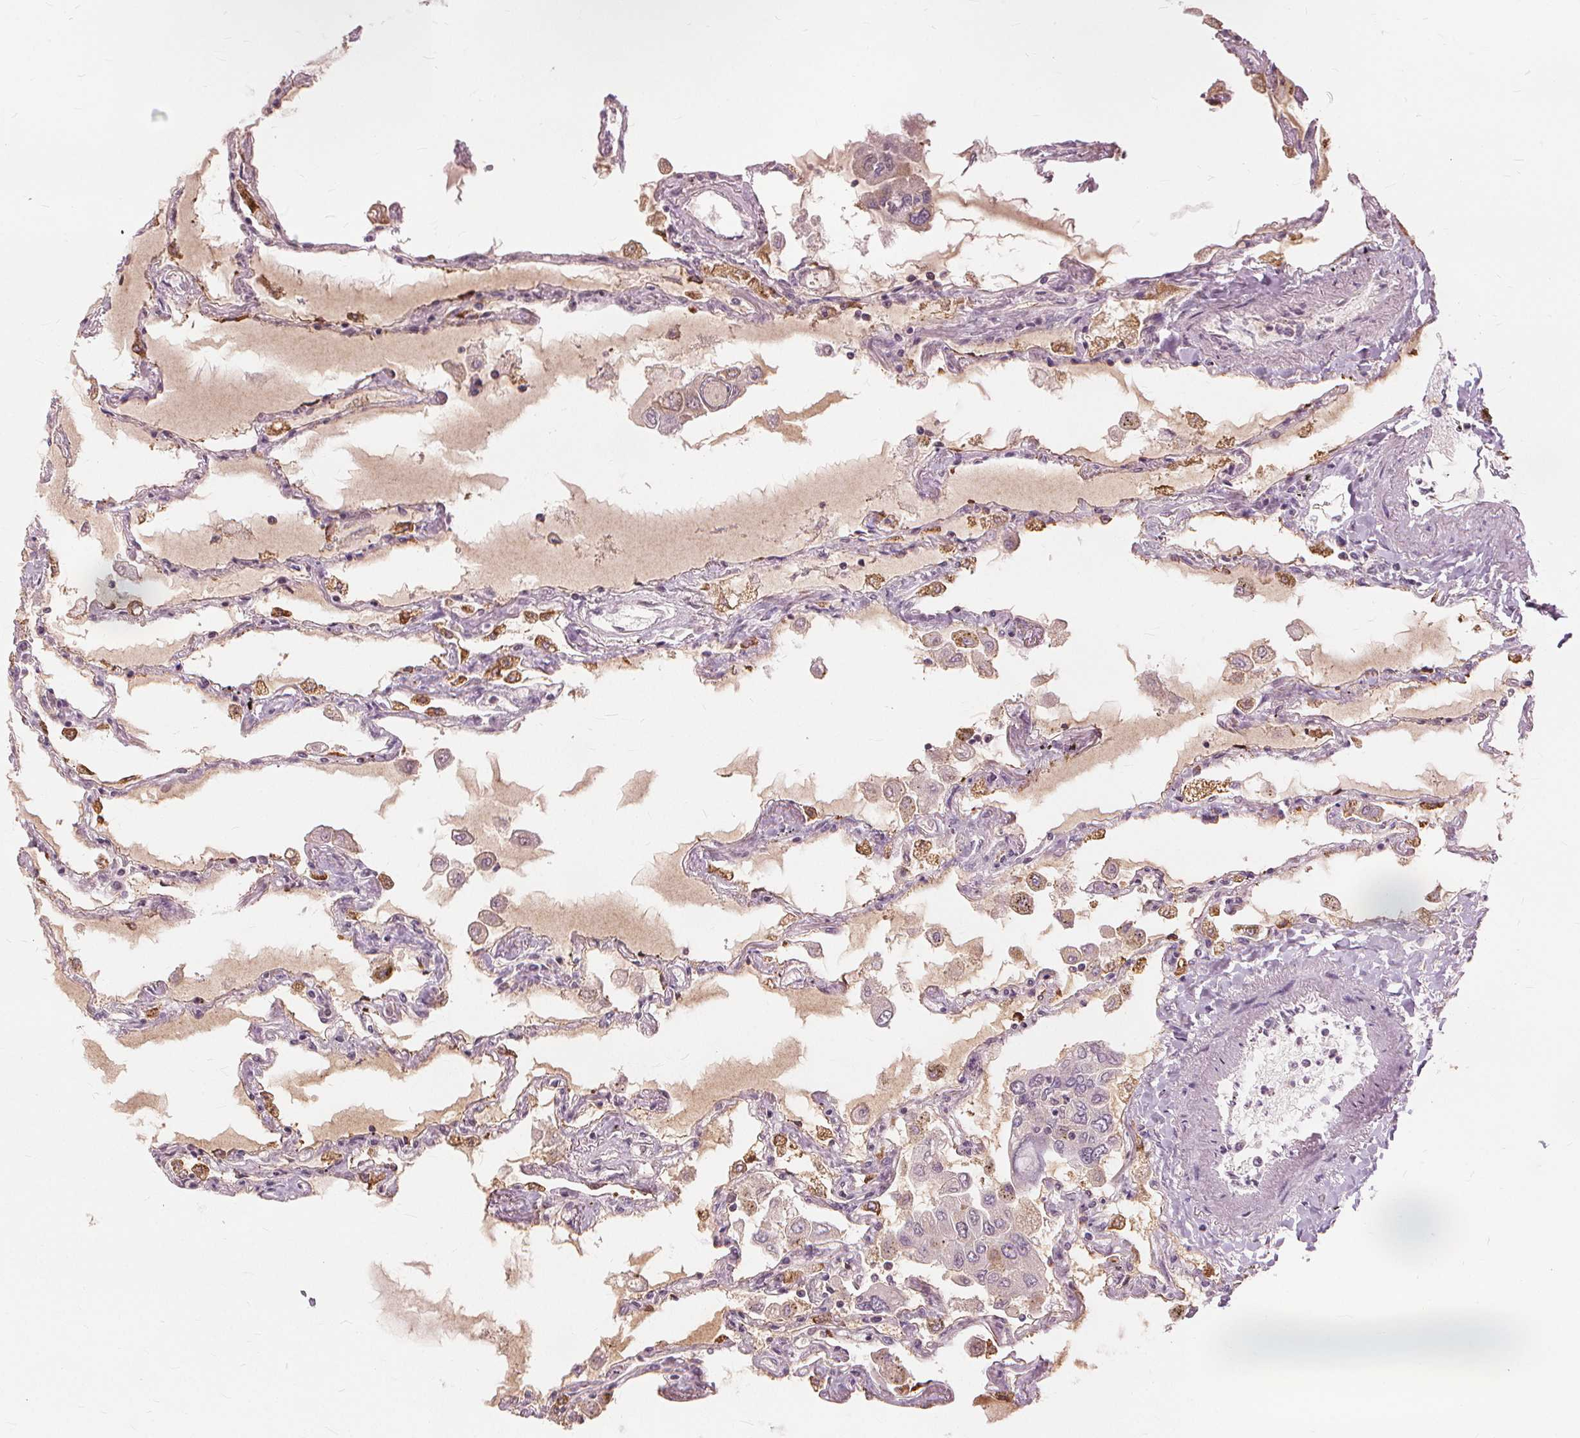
{"staining": {"intensity": "moderate", "quantity": "25%-75%", "location": "cytoplasmic/membranous"}, "tissue": "lung", "cell_type": "Alveolar cells", "image_type": "normal", "snomed": [{"axis": "morphology", "description": "Normal tissue, NOS"}, {"axis": "morphology", "description": "Adenocarcinoma, NOS"}, {"axis": "topography", "description": "Cartilage tissue"}, {"axis": "topography", "description": "Lung"}], "caption": "Unremarkable lung was stained to show a protein in brown. There is medium levels of moderate cytoplasmic/membranous staining in approximately 25%-75% of alveolar cells. The staining was performed using DAB (3,3'-diaminobenzidine) to visualize the protein expression in brown, while the nuclei were stained in blue with hematoxylin (Magnification: 20x).", "gene": "SFTPD", "patient": {"sex": "female", "age": 67}}